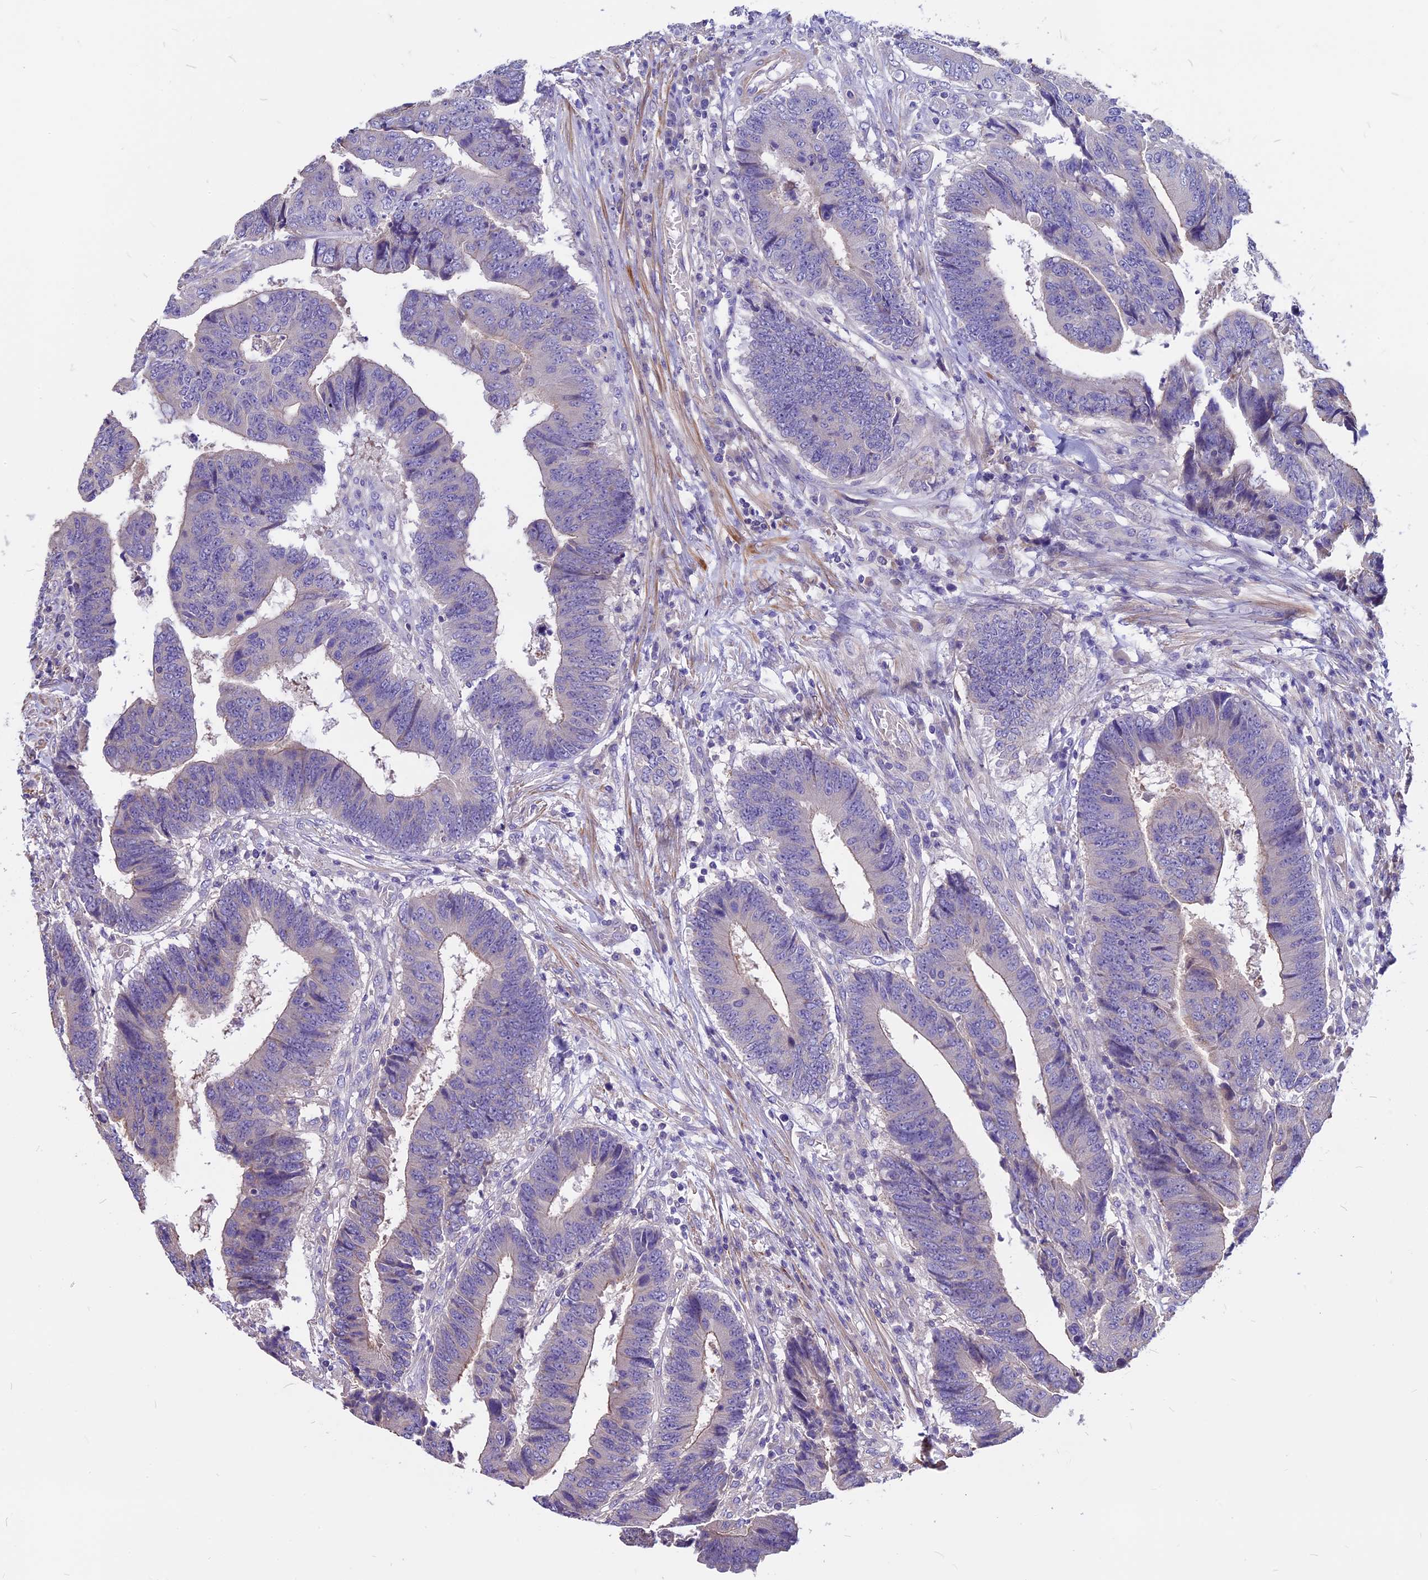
{"staining": {"intensity": "negative", "quantity": "none", "location": "none"}, "tissue": "colorectal cancer", "cell_type": "Tumor cells", "image_type": "cancer", "snomed": [{"axis": "morphology", "description": "Adenocarcinoma, NOS"}, {"axis": "topography", "description": "Rectum"}], "caption": "Tumor cells show no significant protein staining in adenocarcinoma (colorectal). (DAB IHC, high magnification).", "gene": "ANO3", "patient": {"sex": "male", "age": 84}}